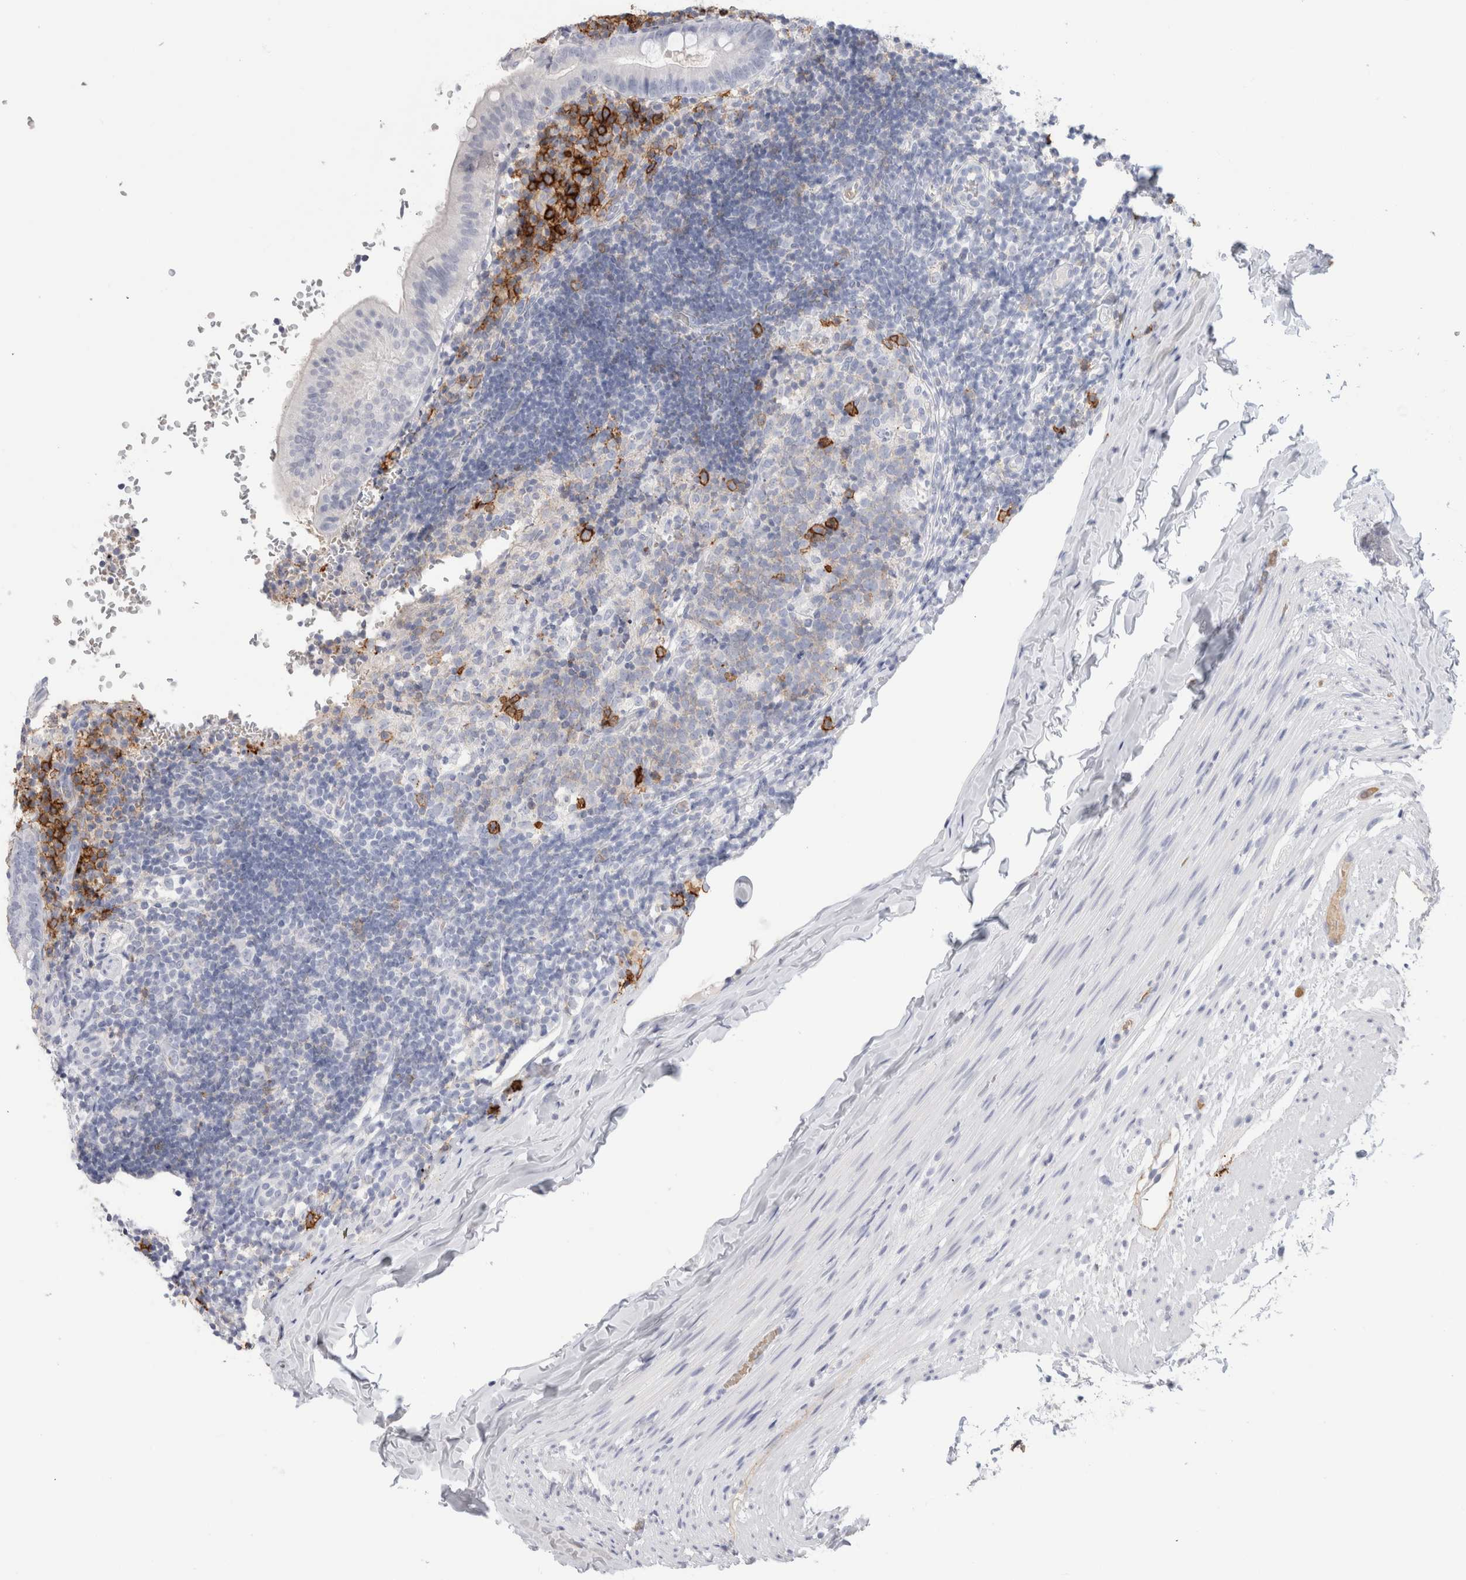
{"staining": {"intensity": "negative", "quantity": "none", "location": "none"}, "tissue": "appendix", "cell_type": "Glandular cells", "image_type": "normal", "snomed": [{"axis": "morphology", "description": "Normal tissue, NOS"}, {"axis": "topography", "description": "Appendix"}], "caption": "Immunohistochemistry (IHC) photomicrograph of unremarkable appendix: human appendix stained with DAB (3,3'-diaminobenzidine) demonstrates no significant protein positivity in glandular cells.", "gene": "CD38", "patient": {"sex": "male", "age": 8}}